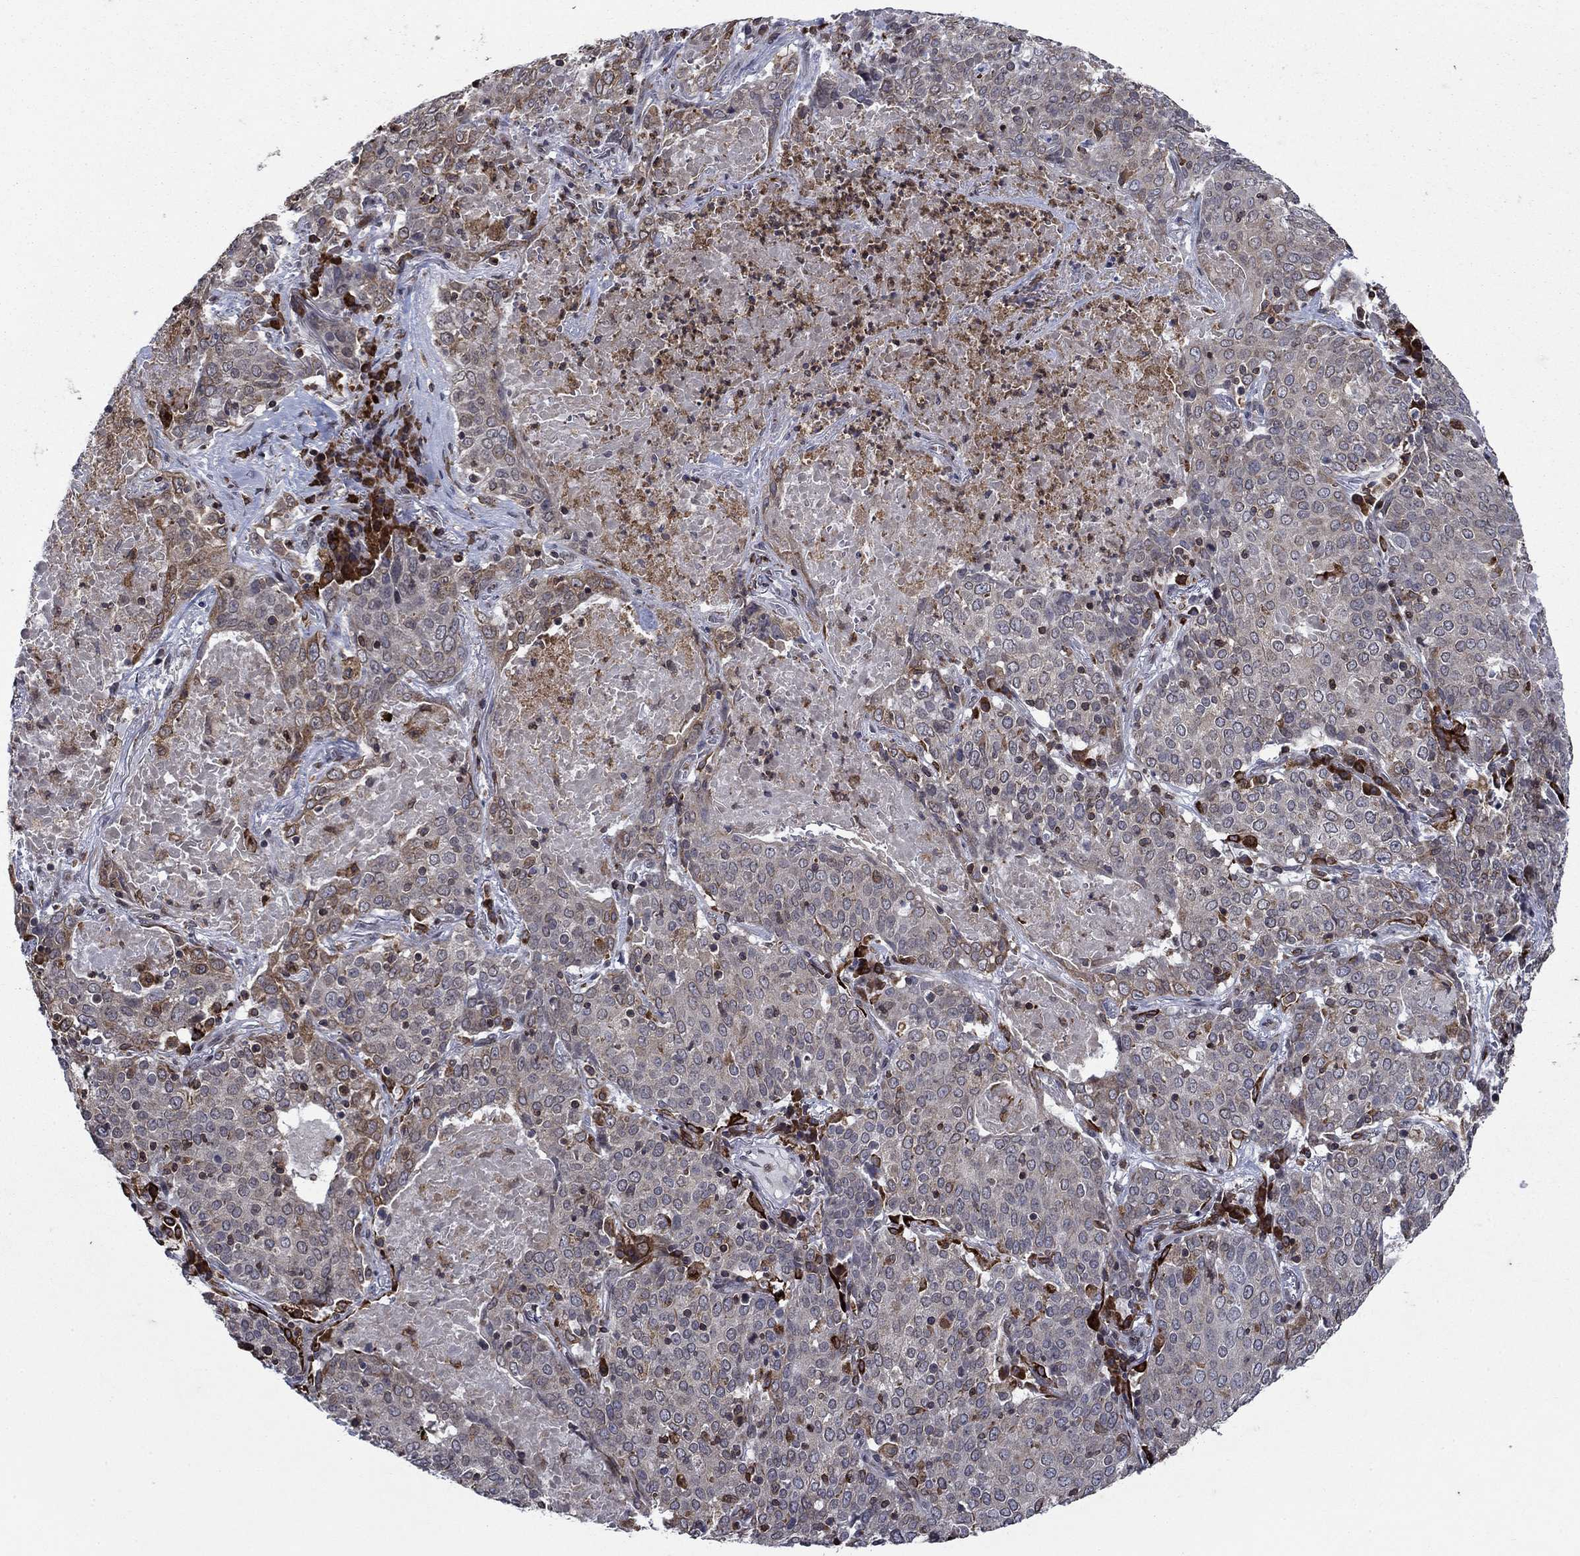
{"staining": {"intensity": "moderate", "quantity": "<25%", "location": "cytoplasmic/membranous"}, "tissue": "lung cancer", "cell_type": "Tumor cells", "image_type": "cancer", "snomed": [{"axis": "morphology", "description": "Squamous cell carcinoma, NOS"}, {"axis": "topography", "description": "Lung"}], "caption": "The photomicrograph demonstrates immunohistochemical staining of squamous cell carcinoma (lung). There is moderate cytoplasmic/membranous expression is identified in approximately <25% of tumor cells. (DAB (3,3'-diaminobenzidine) IHC with brightfield microscopy, high magnification).", "gene": "DHRS7", "patient": {"sex": "male", "age": 82}}